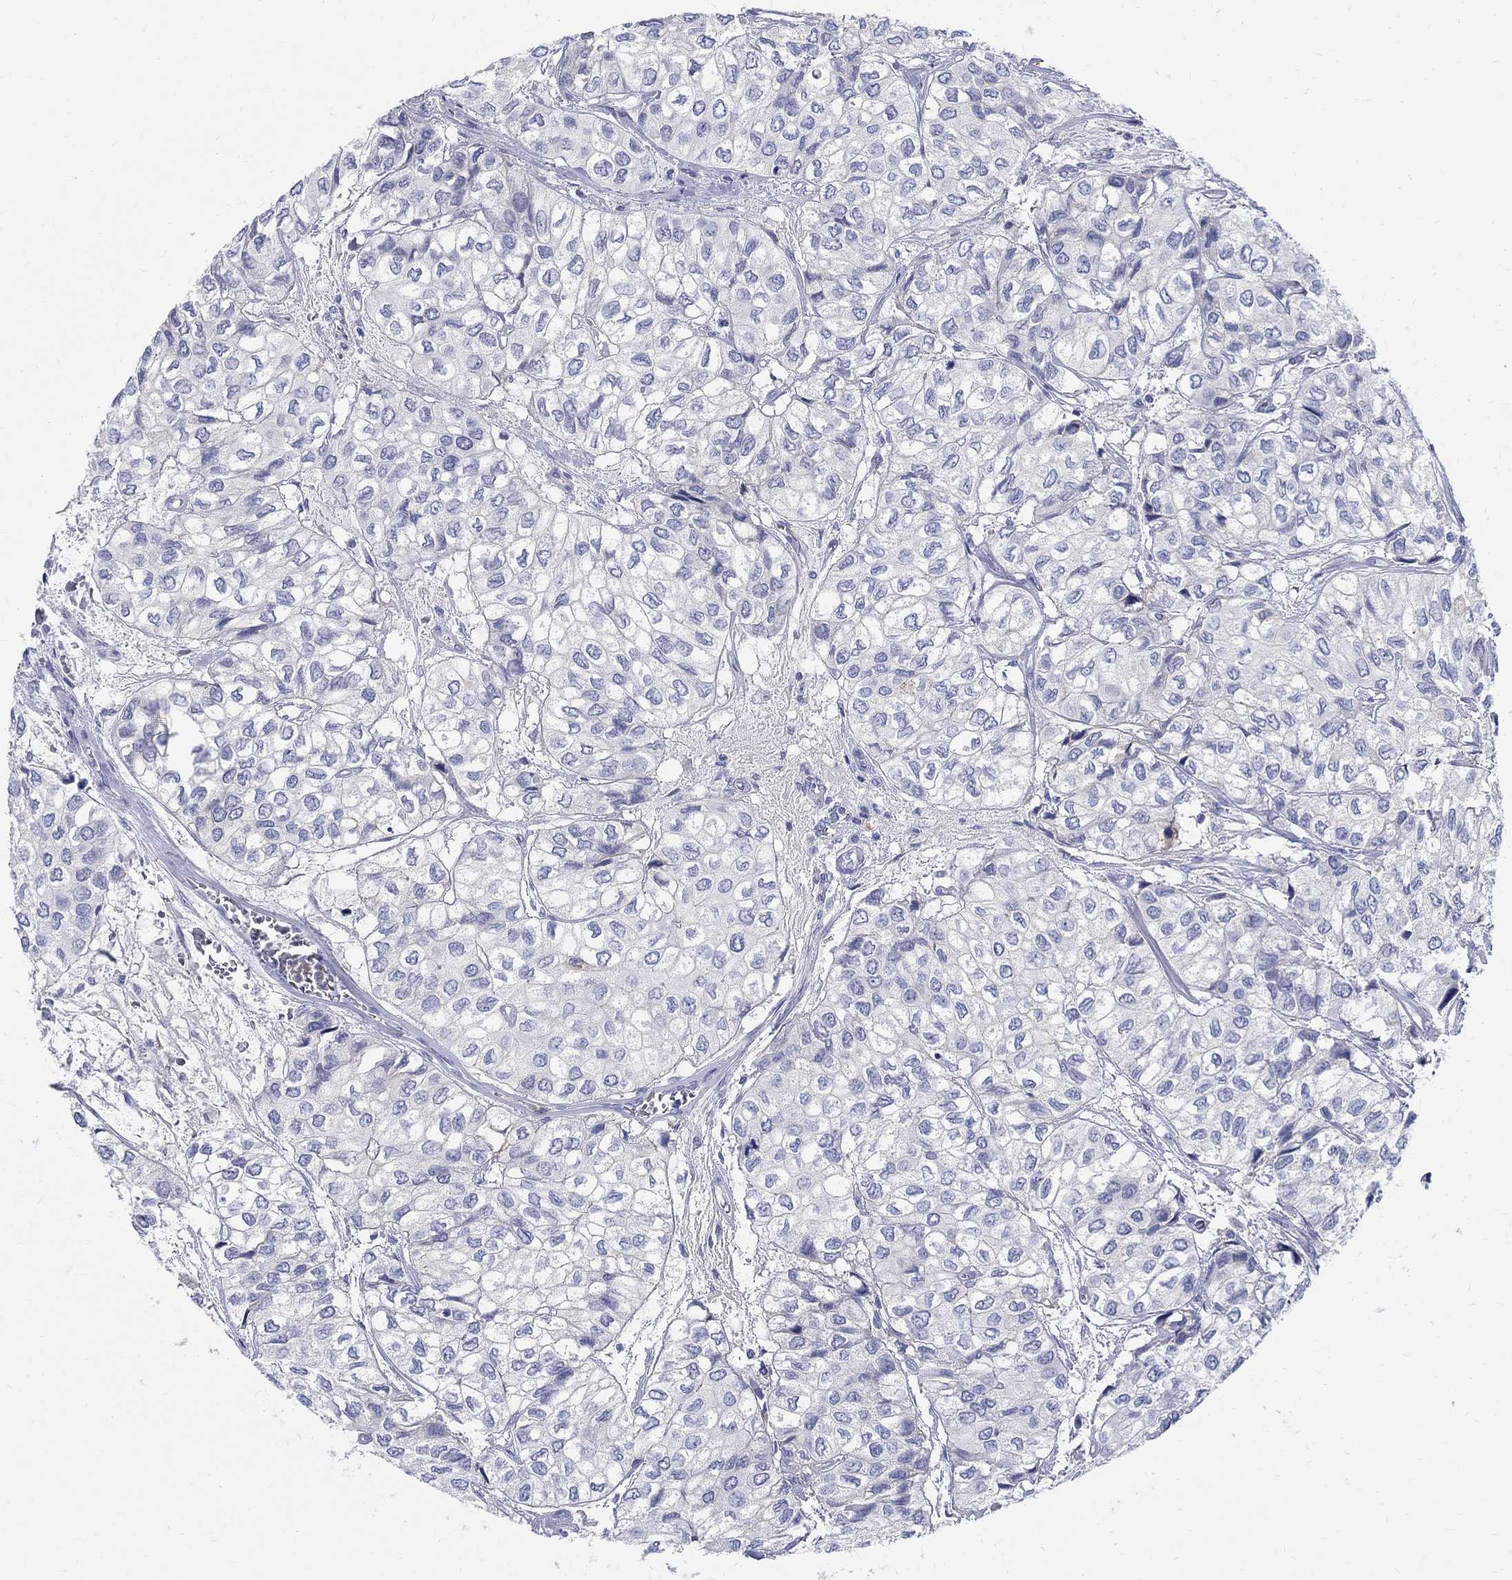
{"staining": {"intensity": "negative", "quantity": "none", "location": "none"}, "tissue": "urothelial cancer", "cell_type": "Tumor cells", "image_type": "cancer", "snomed": [{"axis": "morphology", "description": "Urothelial carcinoma, High grade"}, {"axis": "topography", "description": "Urinary bladder"}], "caption": "IHC micrograph of urothelial carcinoma (high-grade) stained for a protein (brown), which demonstrates no expression in tumor cells.", "gene": "SOX2", "patient": {"sex": "male", "age": 73}}